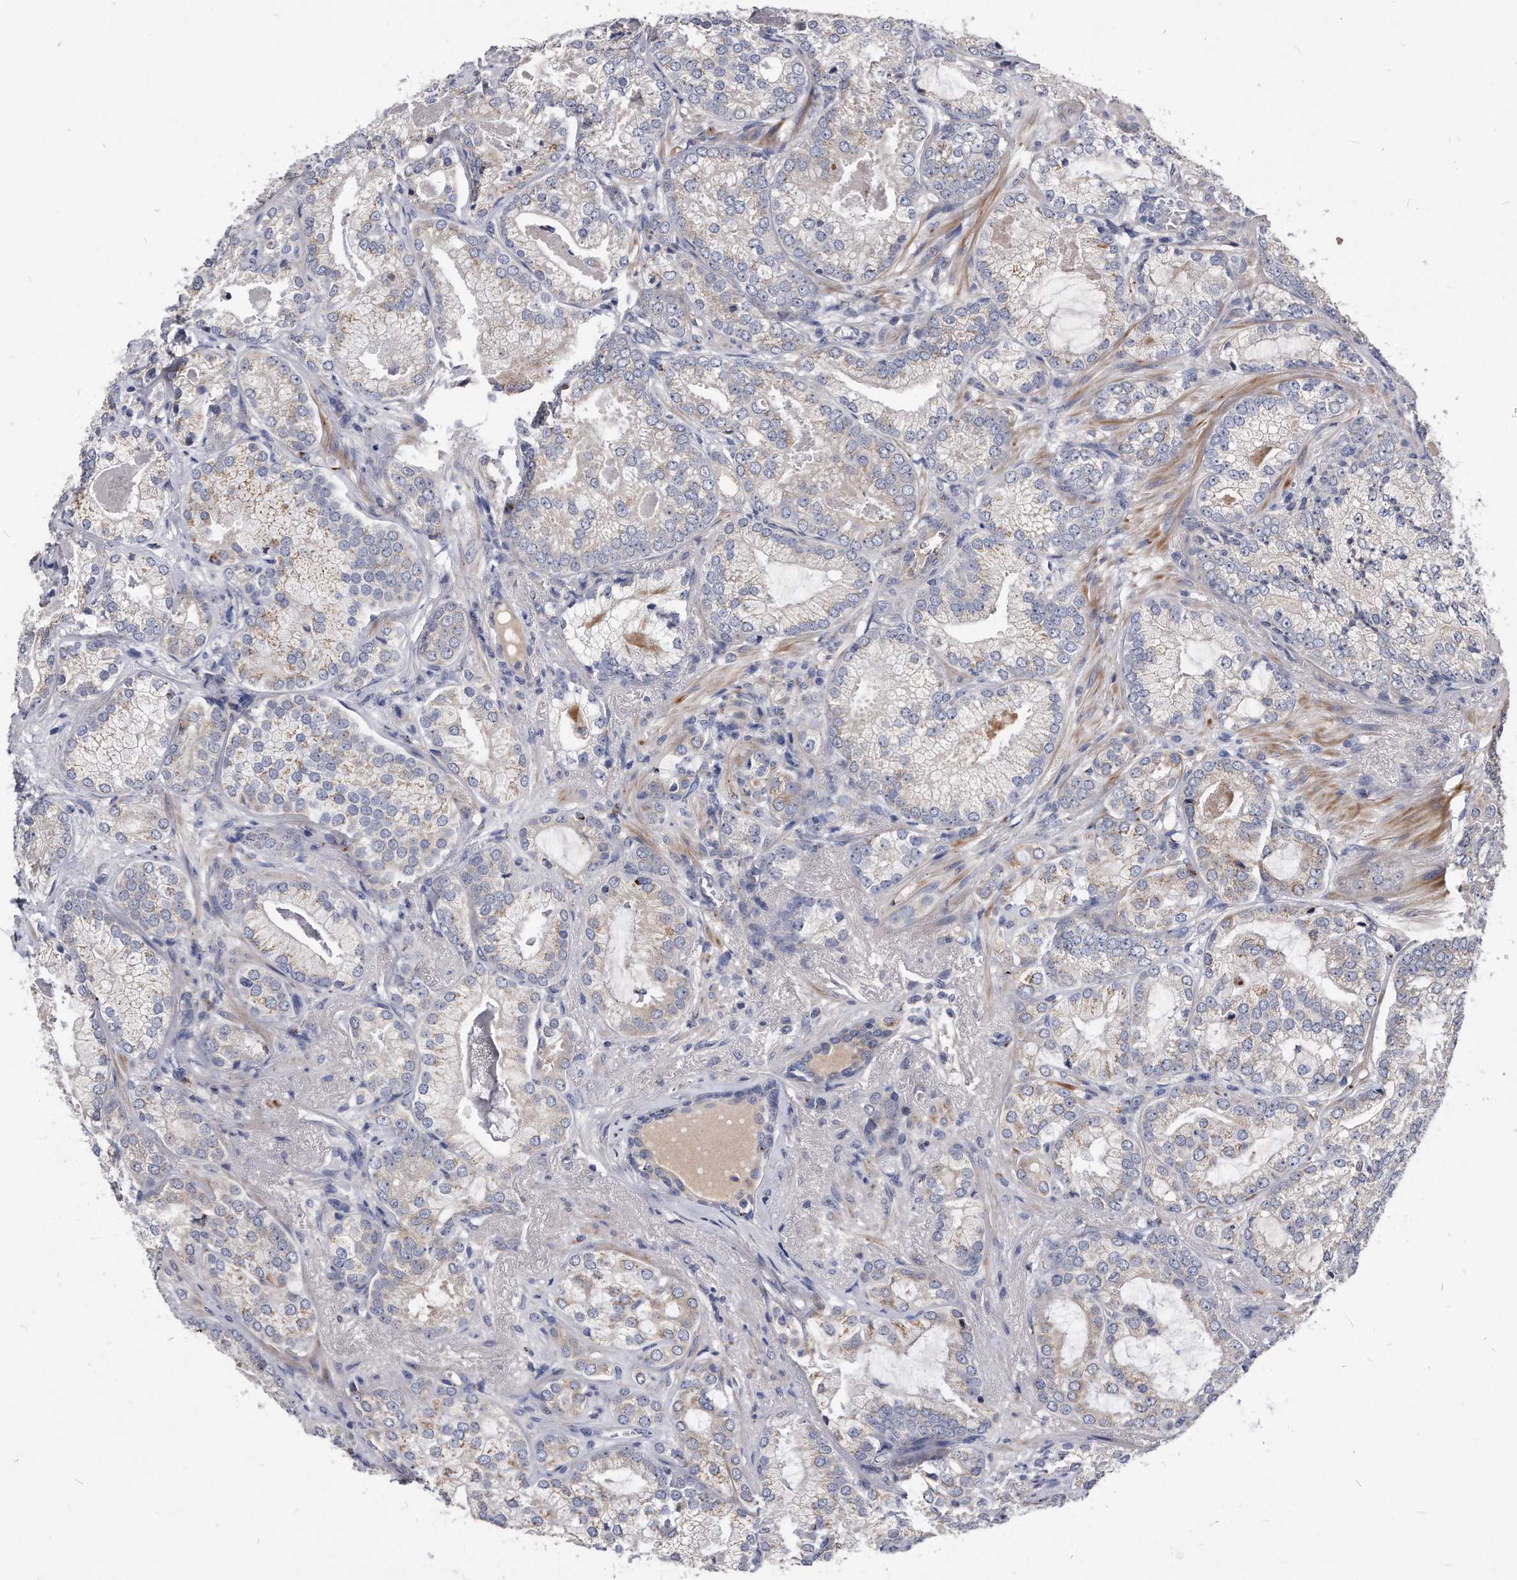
{"staining": {"intensity": "moderate", "quantity": "25%-75%", "location": "cytoplasmic/membranous"}, "tissue": "prostate cancer", "cell_type": "Tumor cells", "image_type": "cancer", "snomed": [{"axis": "morphology", "description": "Normal morphology"}, {"axis": "morphology", "description": "Adenocarcinoma, Low grade"}, {"axis": "topography", "description": "Prostate"}], "caption": "Moderate cytoplasmic/membranous protein expression is appreciated in approximately 25%-75% of tumor cells in prostate cancer (adenocarcinoma (low-grade)).", "gene": "MGAT4A", "patient": {"sex": "male", "age": 72}}